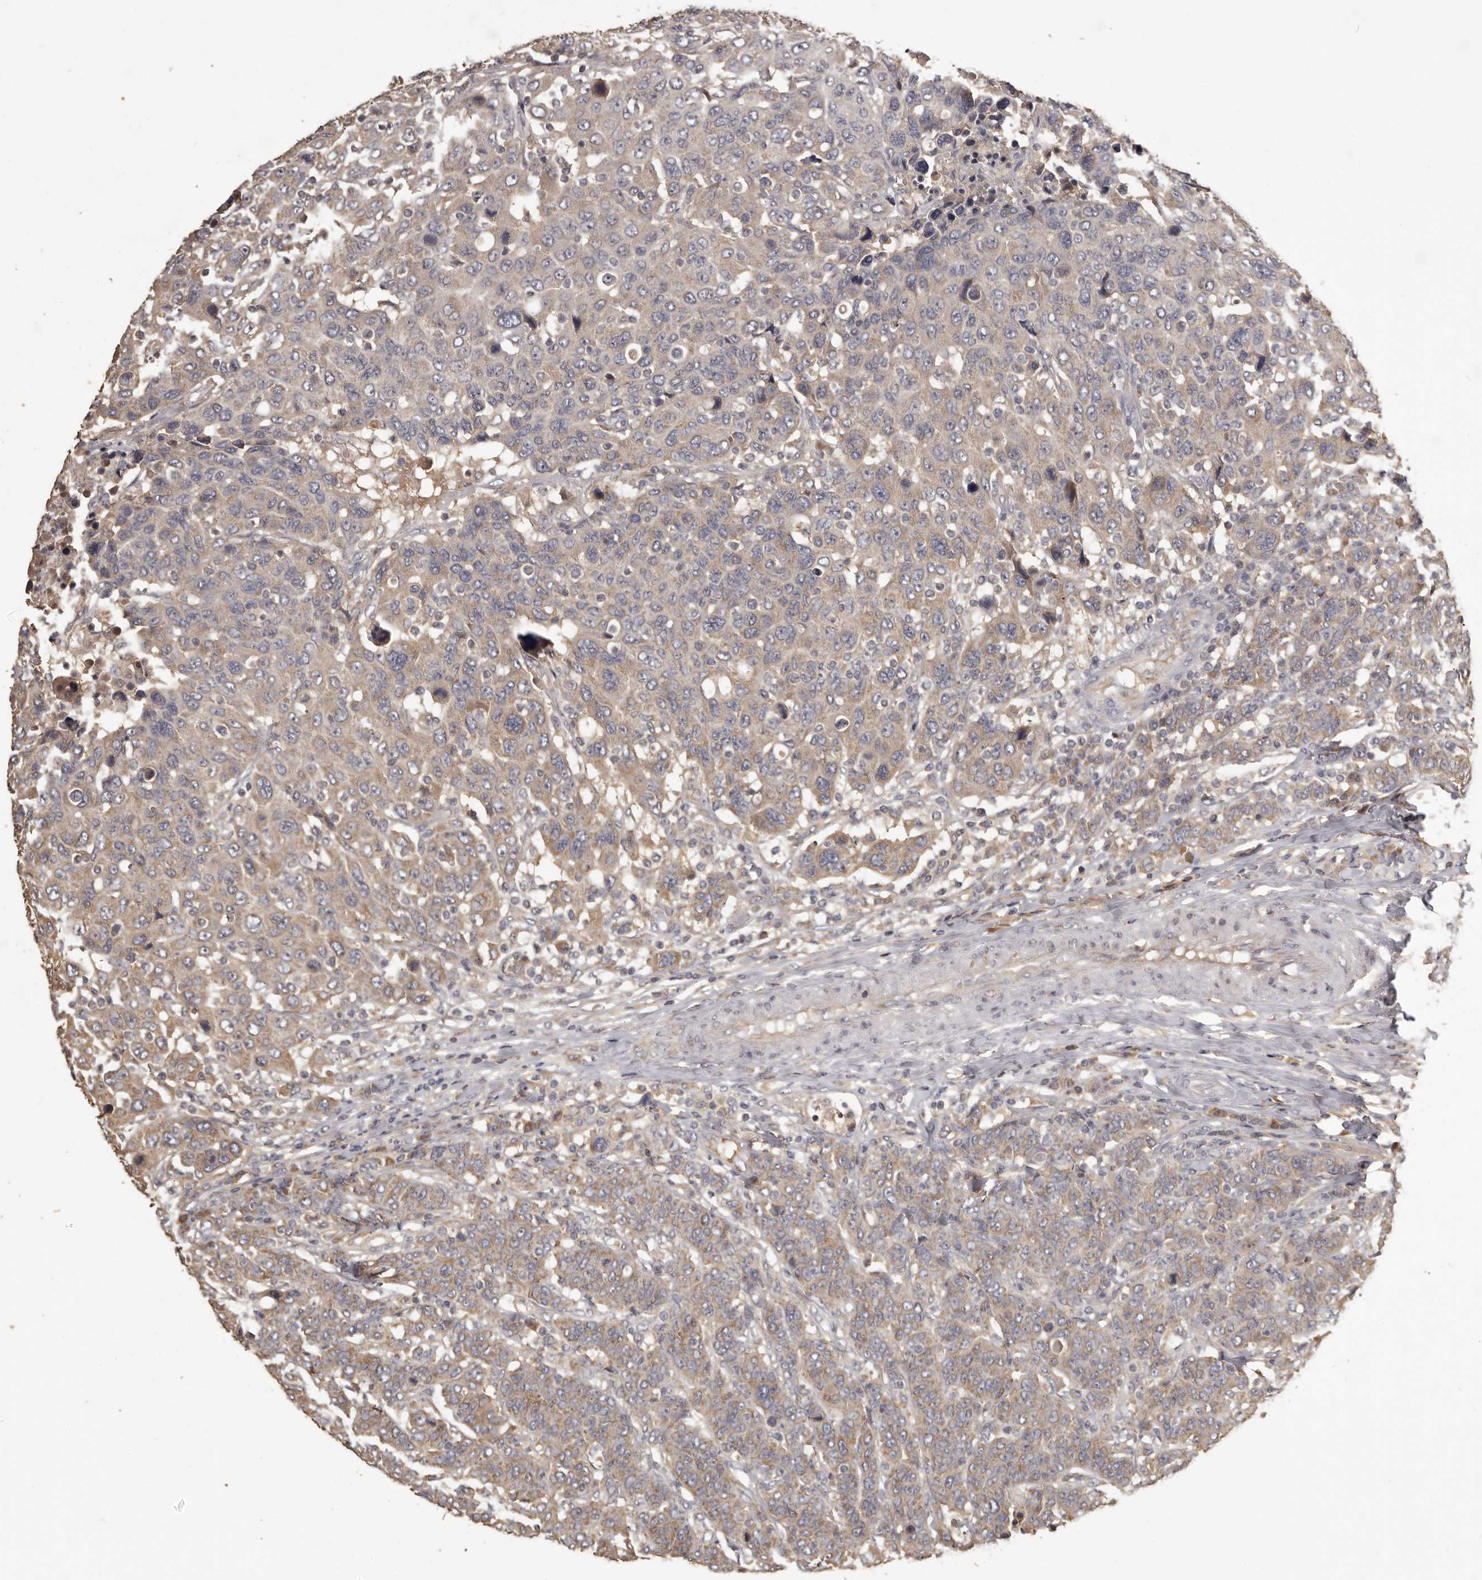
{"staining": {"intensity": "weak", "quantity": "25%-75%", "location": "cytoplasmic/membranous"}, "tissue": "breast cancer", "cell_type": "Tumor cells", "image_type": "cancer", "snomed": [{"axis": "morphology", "description": "Duct carcinoma"}, {"axis": "topography", "description": "Breast"}], "caption": "This image reveals invasive ductal carcinoma (breast) stained with immunohistochemistry to label a protein in brown. The cytoplasmic/membranous of tumor cells show weak positivity for the protein. Nuclei are counter-stained blue.", "gene": "MGAT5", "patient": {"sex": "female", "age": 37}}